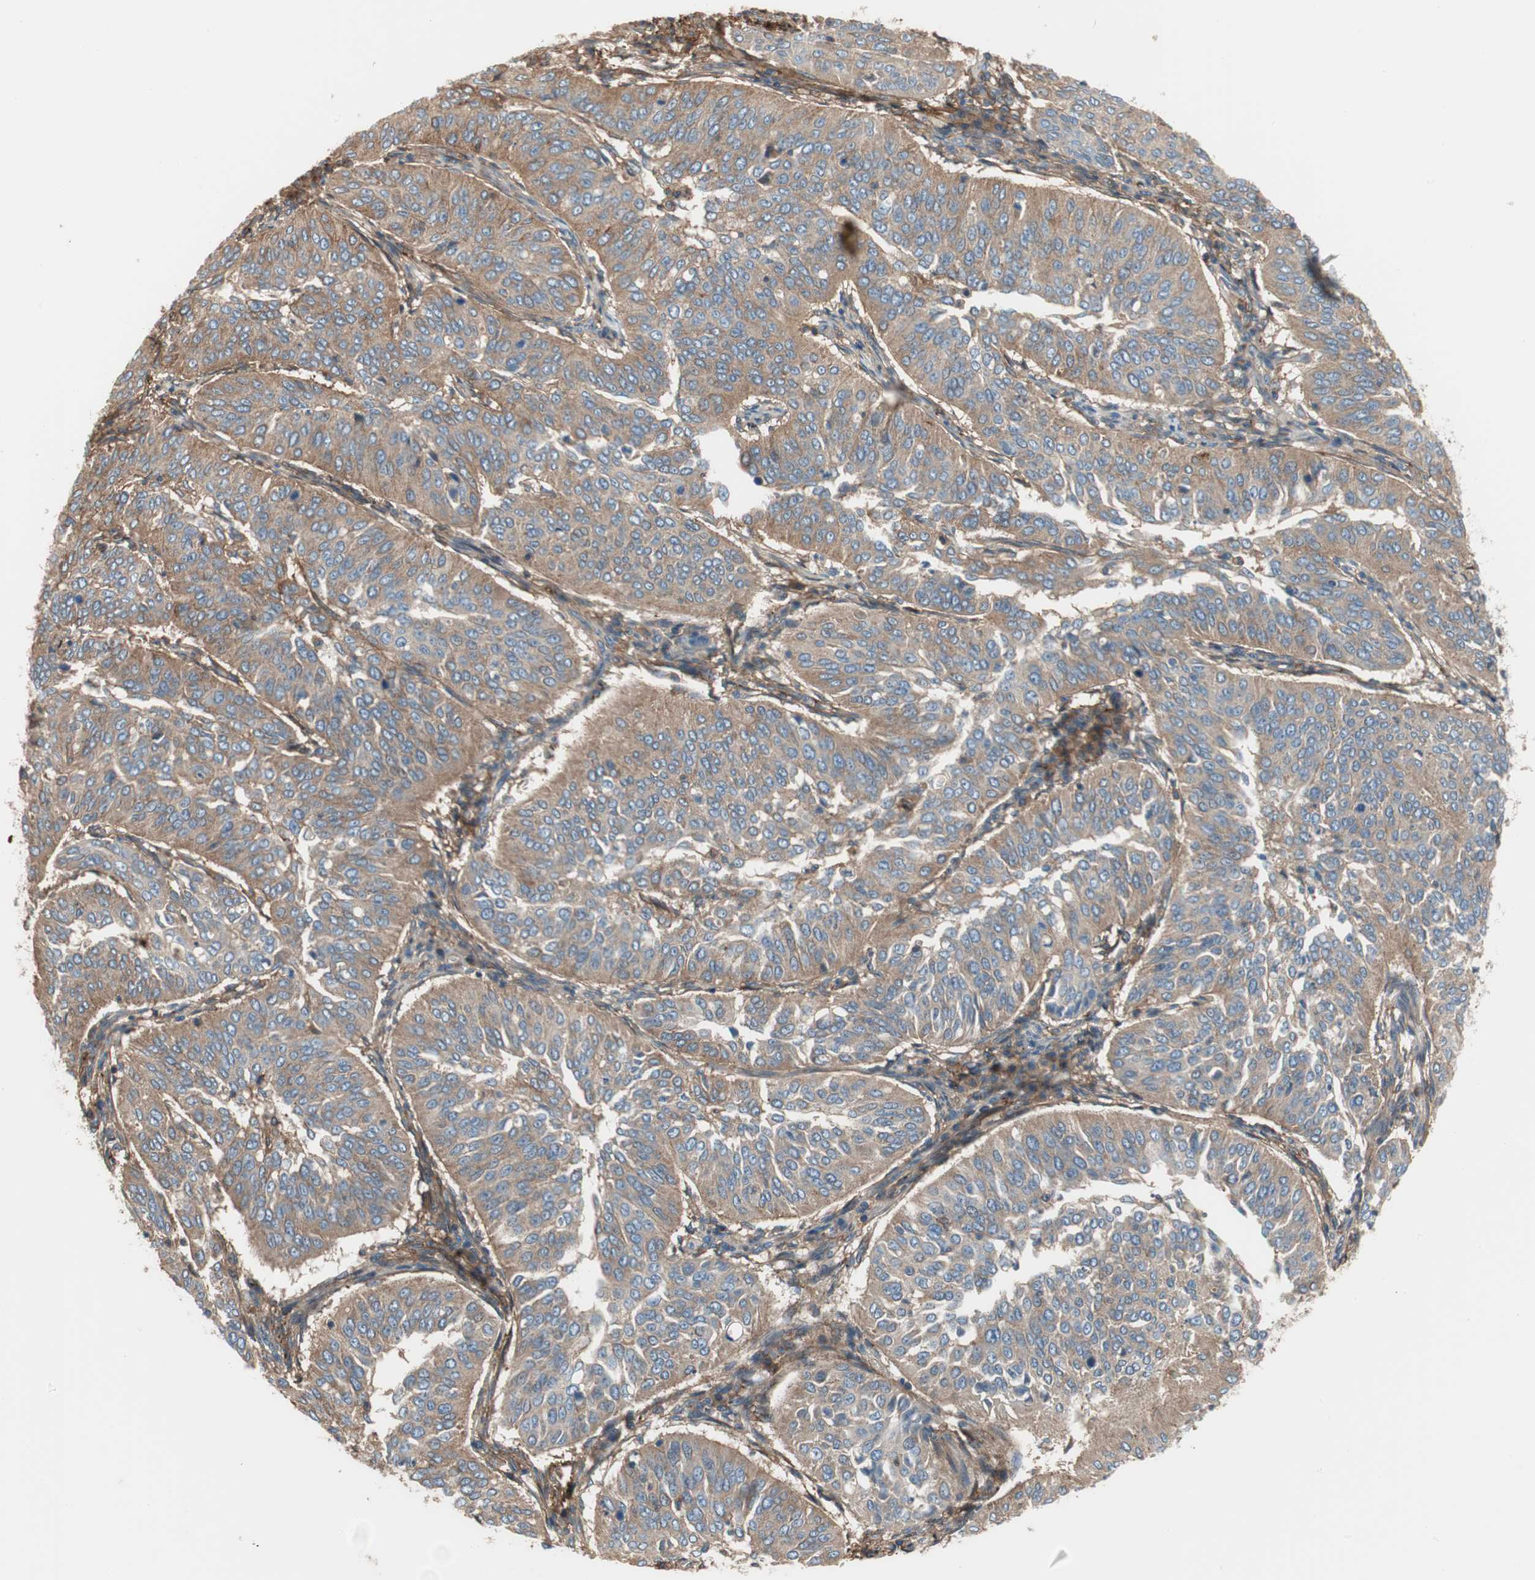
{"staining": {"intensity": "moderate", "quantity": ">75%", "location": "cytoplasmic/membranous"}, "tissue": "cervical cancer", "cell_type": "Tumor cells", "image_type": "cancer", "snomed": [{"axis": "morphology", "description": "Normal tissue, NOS"}, {"axis": "morphology", "description": "Squamous cell carcinoma, NOS"}, {"axis": "topography", "description": "Cervix"}], "caption": "High-power microscopy captured an immunohistochemistry (IHC) histopathology image of cervical cancer, revealing moderate cytoplasmic/membranous expression in approximately >75% of tumor cells.", "gene": "IL1RL1", "patient": {"sex": "female", "age": 39}}